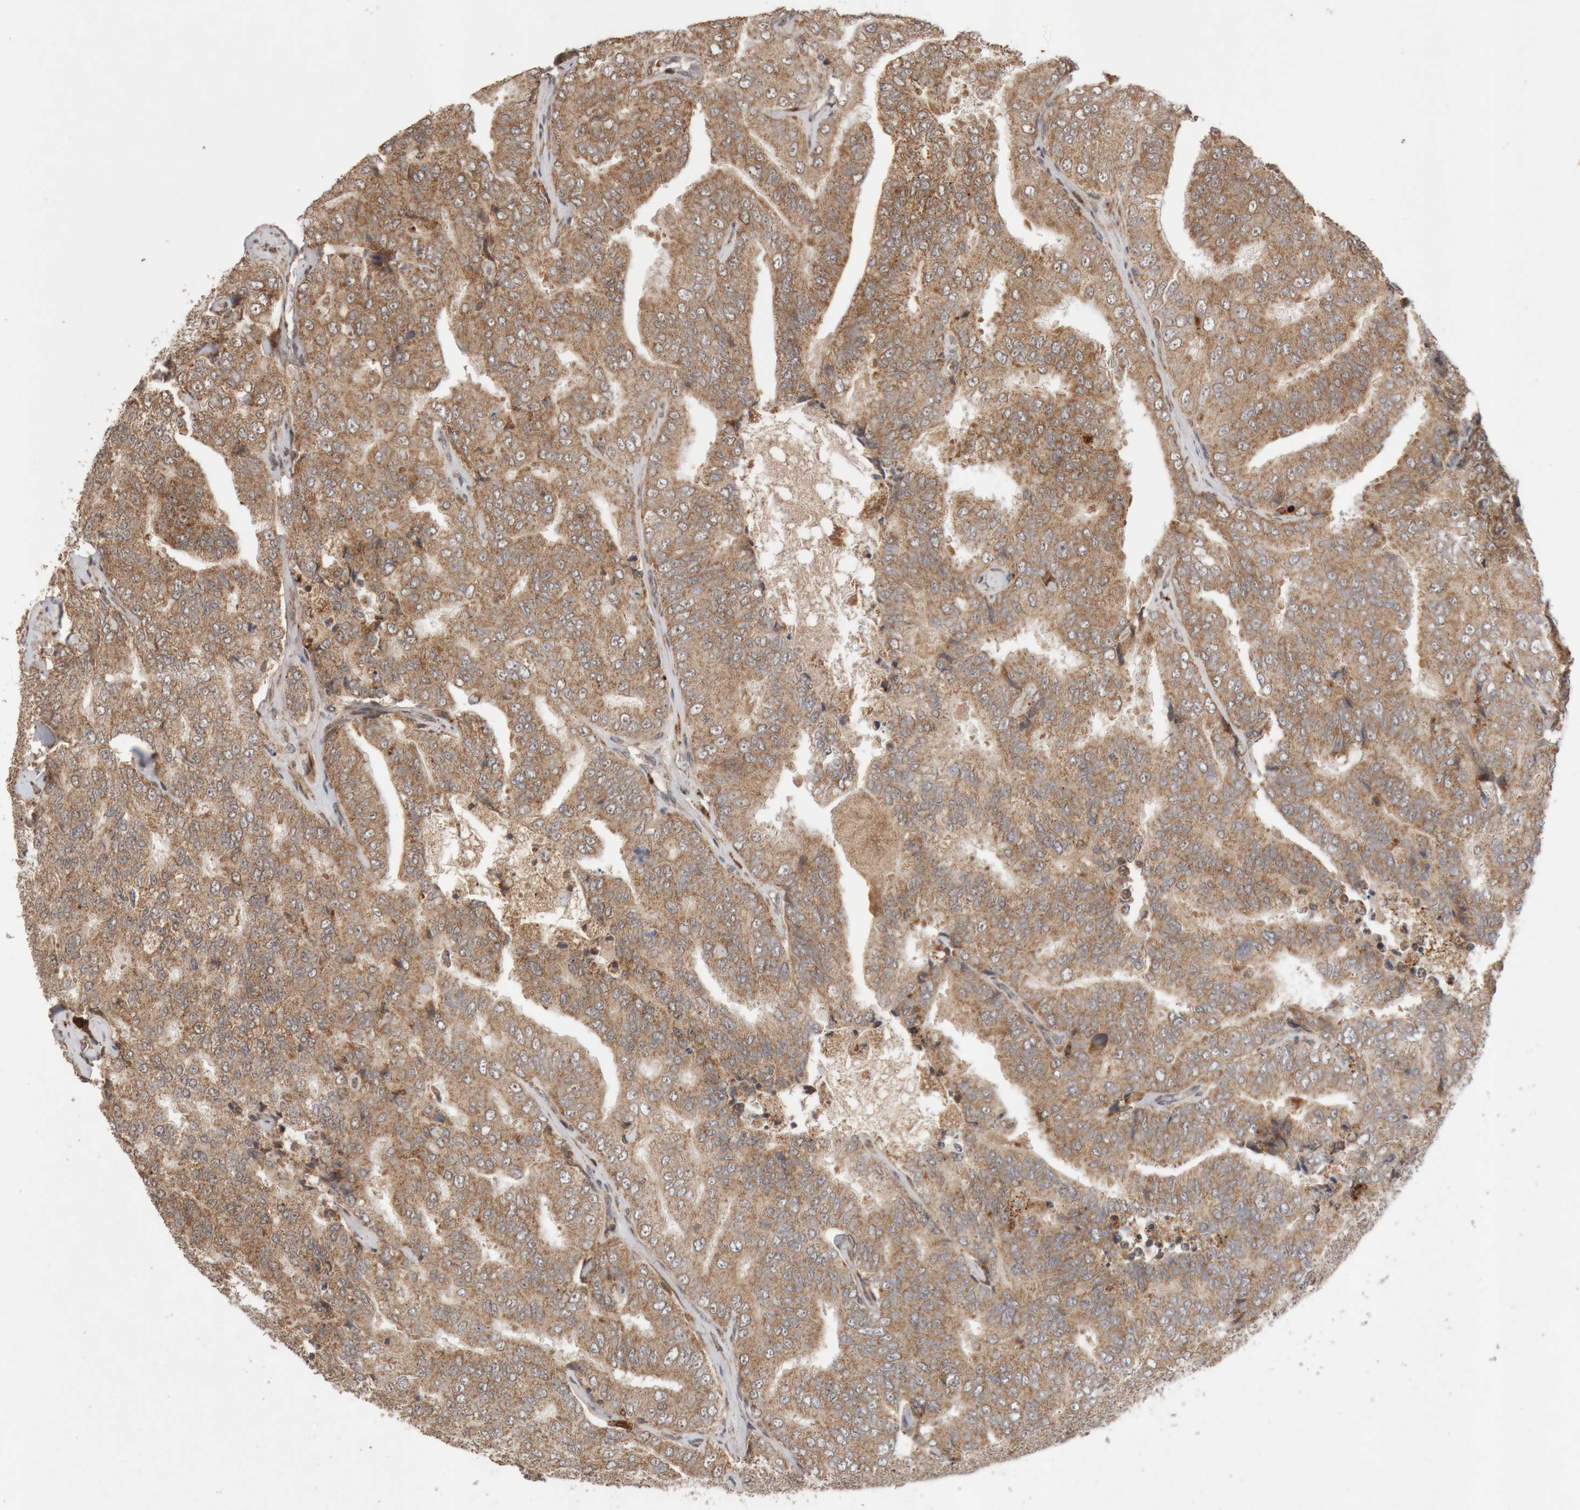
{"staining": {"intensity": "moderate", "quantity": ">75%", "location": "cytoplasmic/membranous"}, "tissue": "prostate cancer", "cell_type": "Tumor cells", "image_type": "cancer", "snomed": [{"axis": "morphology", "description": "Adenocarcinoma, High grade"}, {"axis": "topography", "description": "Prostate"}], "caption": "Immunohistochemical staining of human prostate cancer demonstrates medium levels of moderate cytoplasmic/membranous expression in about >75% of tumor cells. The staining was performed using DAB (3,3'-diaminobenzidine) to visualize the protein expression in brown, while the nuclei were stained in blue with hematoxylin (Magnification: 20x).", "gene": "KIF21B", "patient": {"sex": "male", "age": 58}}